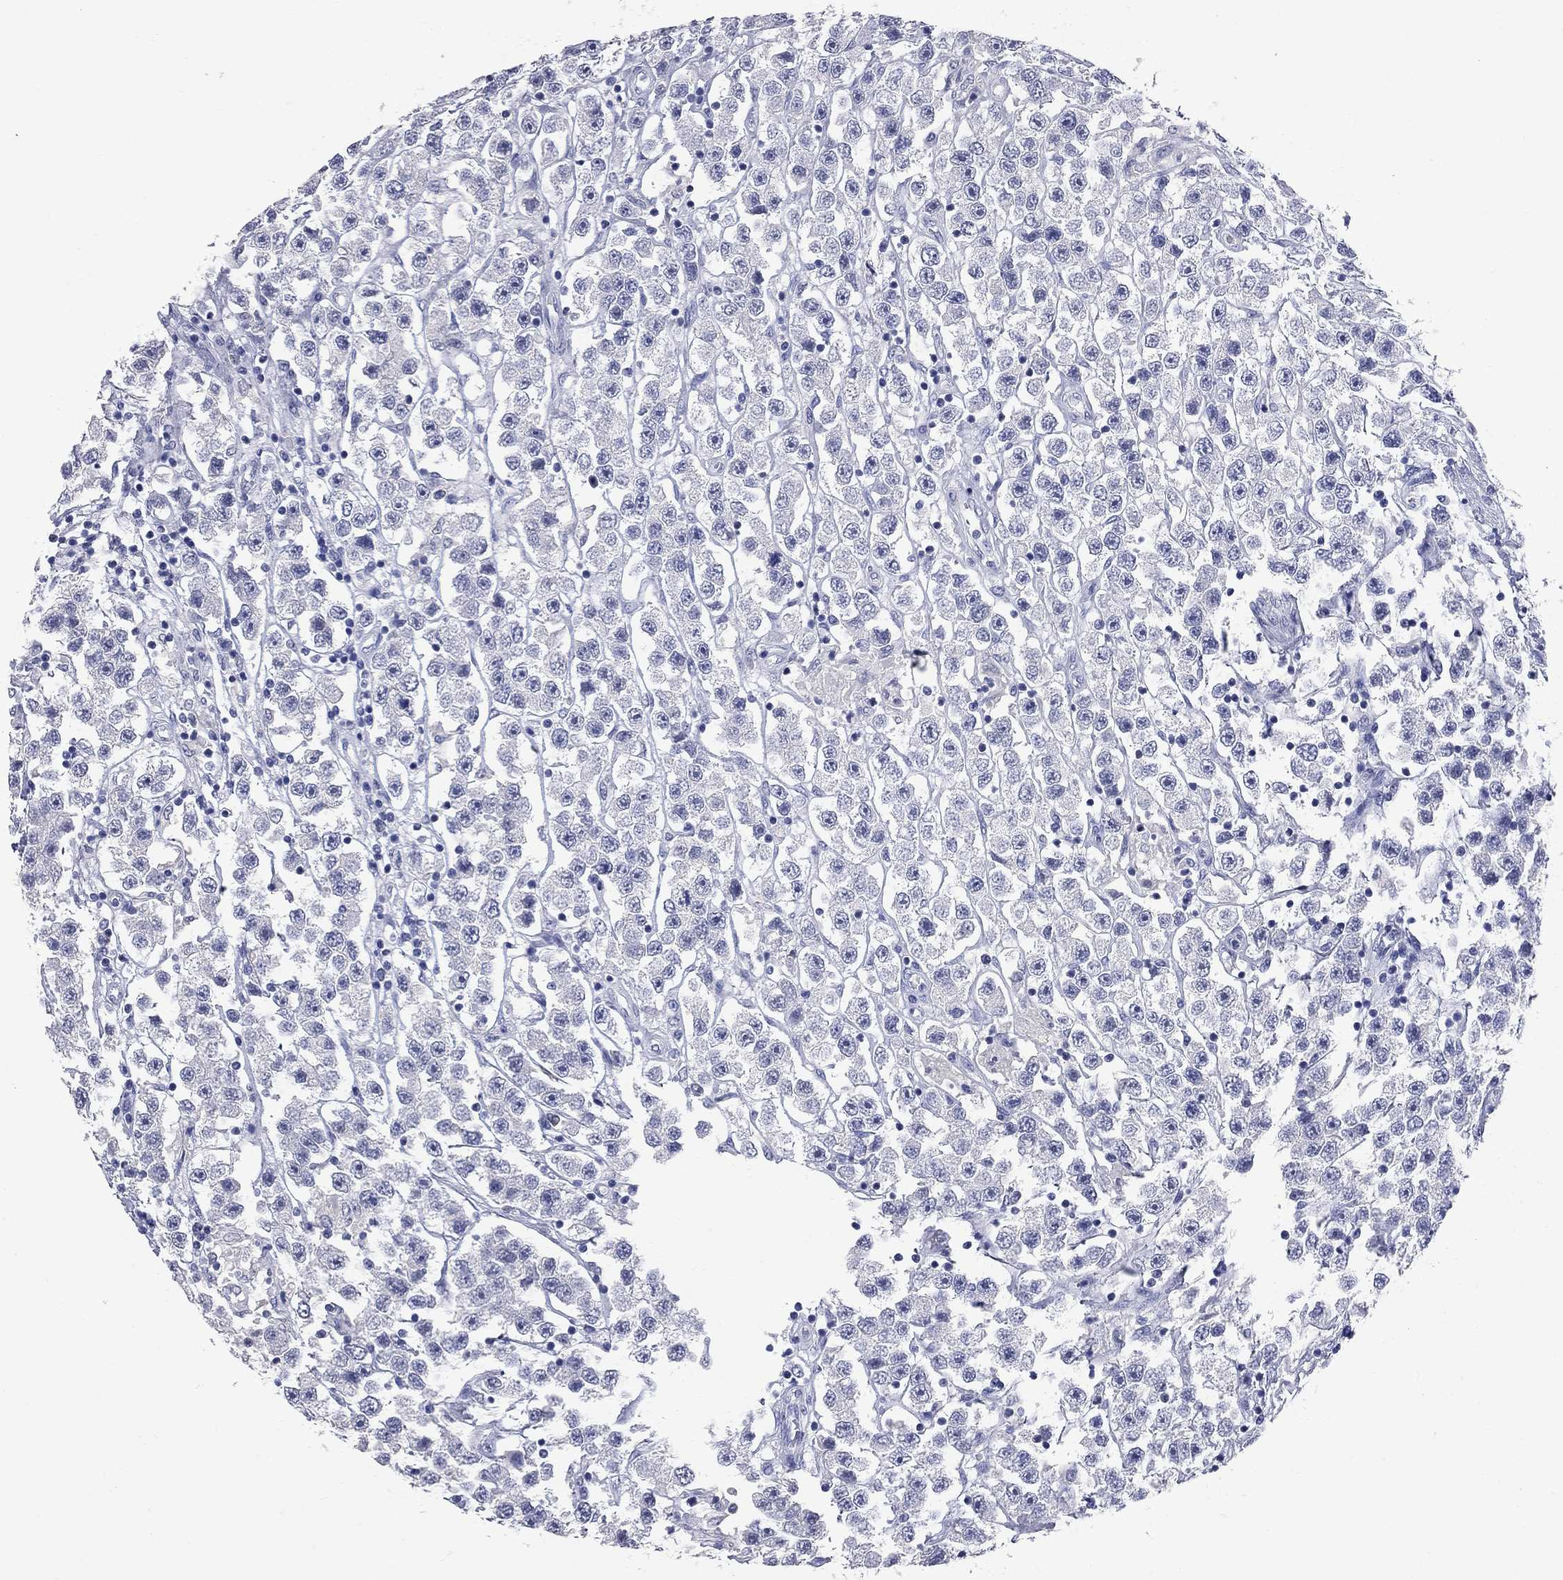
{"staining": {"intensity": "negative", "quantity": "none", "location": "none"}, "tissue": "testis cancer", "cell_type": "Tumor cells", "image_type": "cancer", "snomed": [{"axis": "morphology", "description": "Seminoma, NOS"}, {"axis": "topography", "description": "Testis"}], "caption": "Tumor cells show no significant staining in testis cancer (seminoma).", "gene": "FAM221B", "patient": {"sex": "male", "age": 45}}